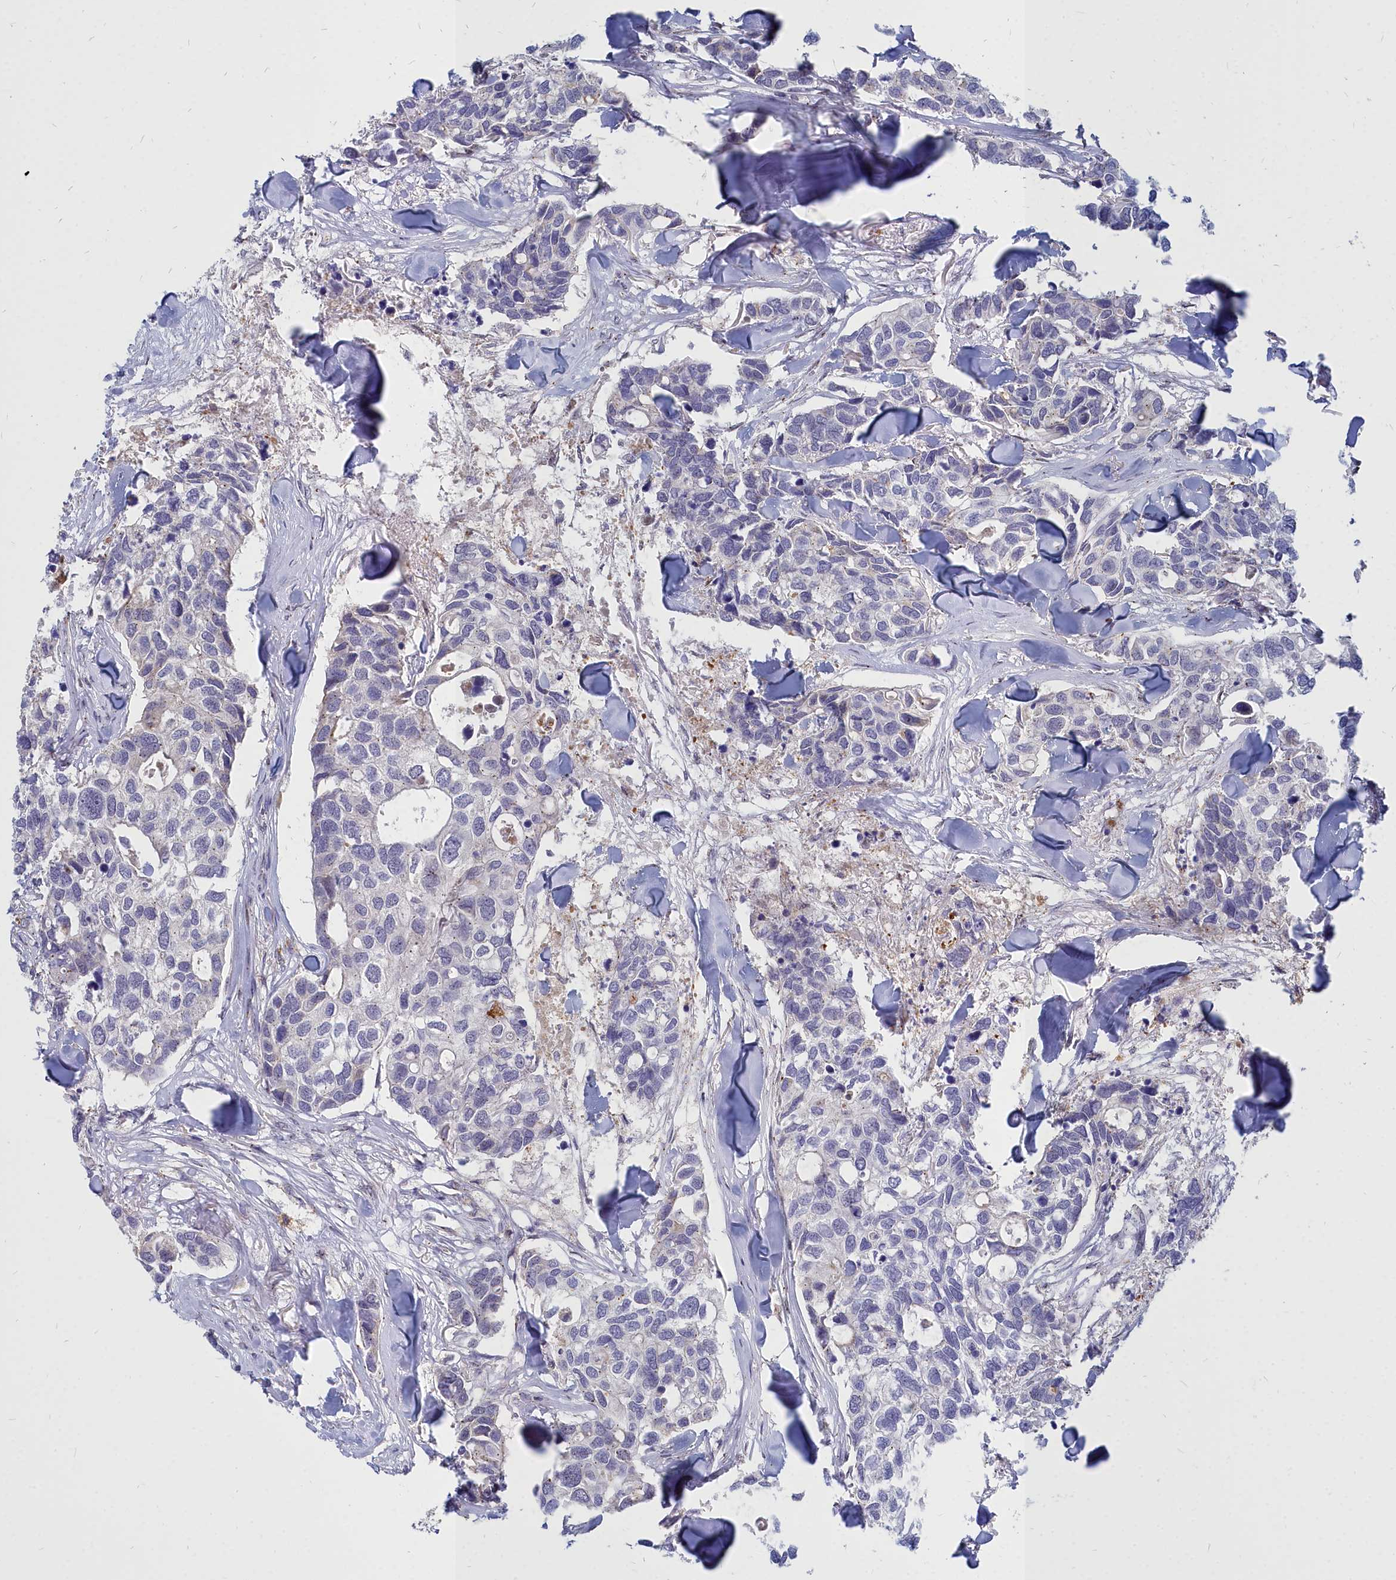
{"staining": {"intensity": "negative", "quantity": "none", "location": "none"}, "tissue": "breast cancer", "cell_type": "Tumor cells", "image_type": "cancer", "snomed": [{"axis": "morphology", "description": "Duct carcinoma"}, {"axis": "topography", "description": "Breast"}], "caption": "Tumor cells show no significant positivity in intraductal carcinoma (breast).", "gene": "NOXA1", "patient": {"sex": "female", "age": 83}}